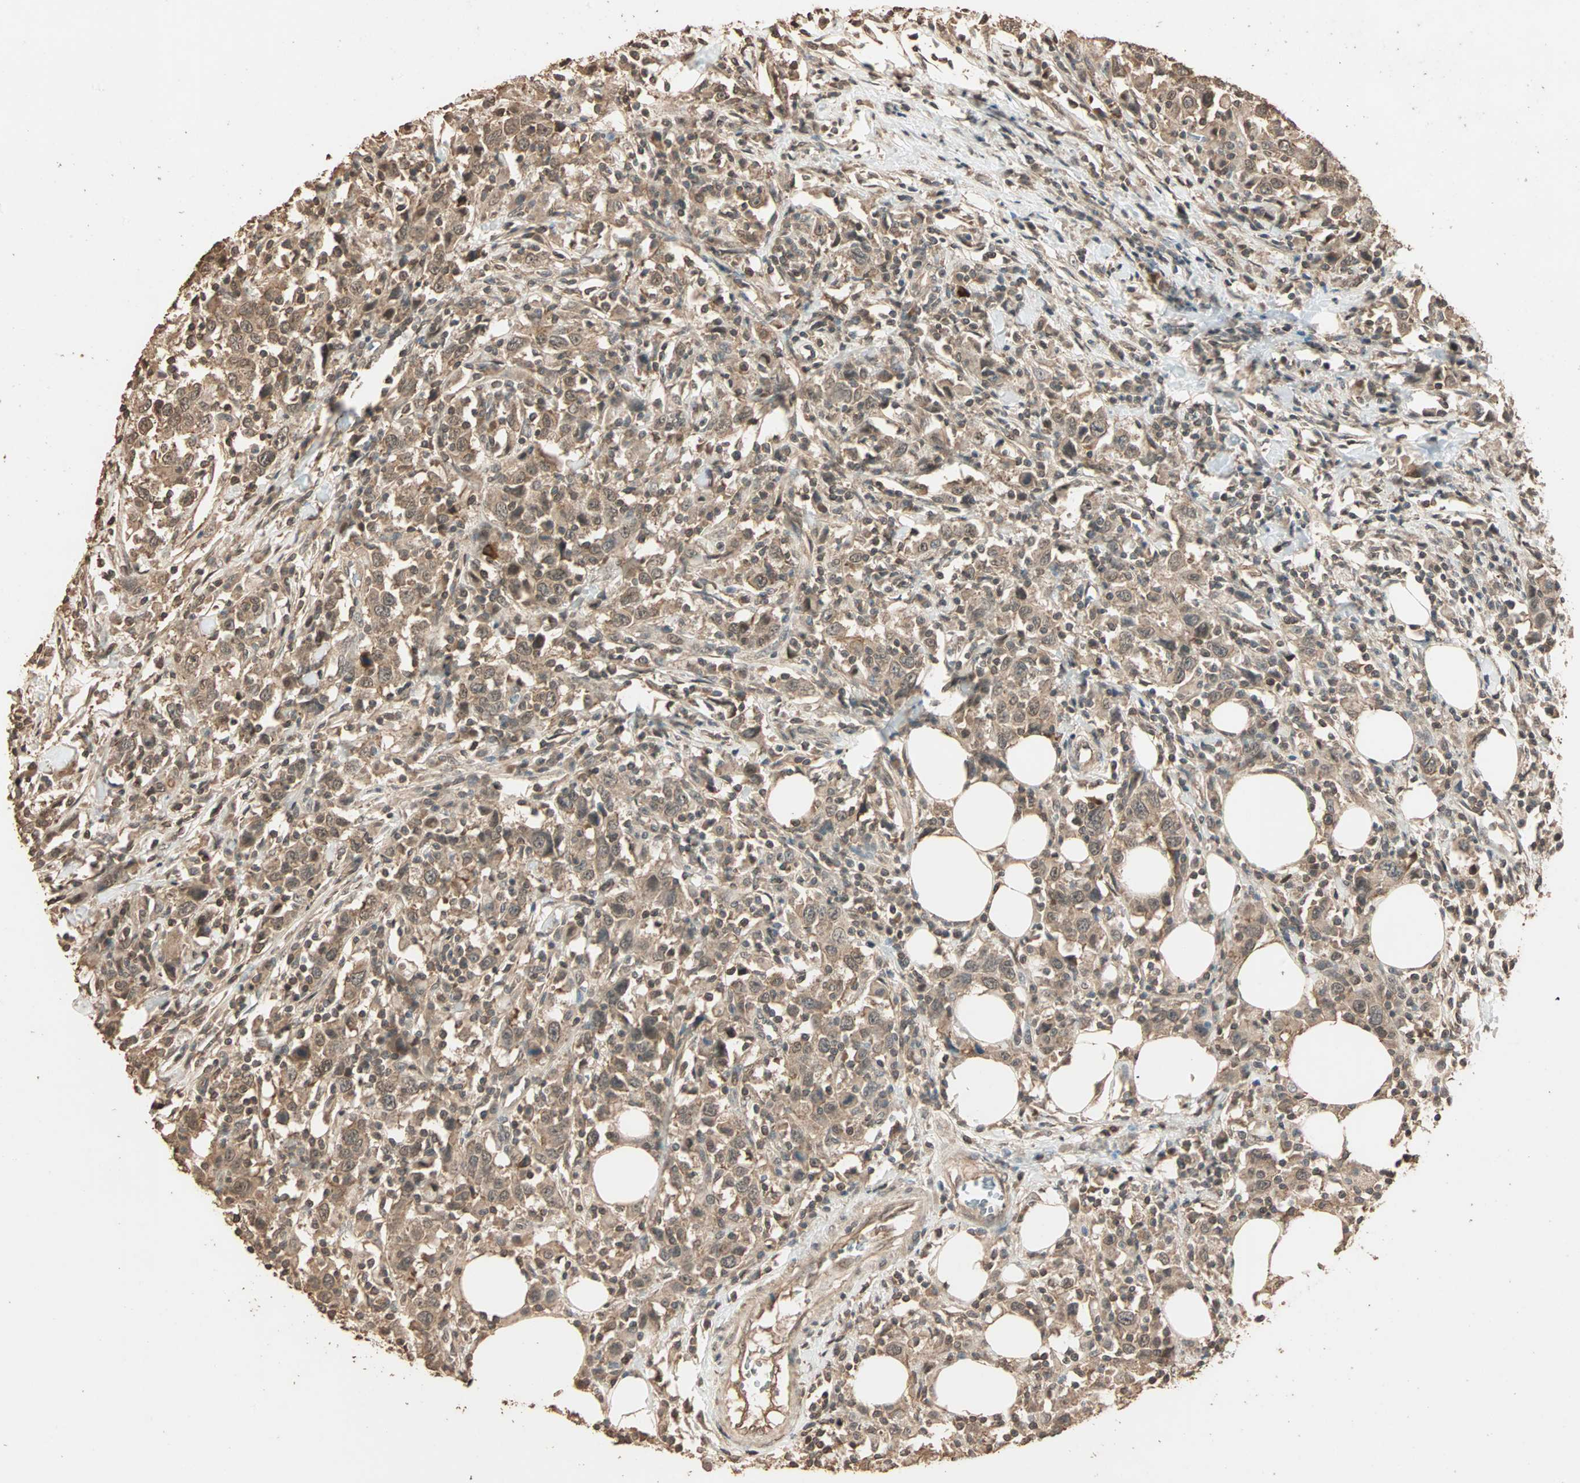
{"staining": {"intensity": "moderate", "quantity": ">75%", "location": "cytoplasmic/membranous,nuclear"}, "tissue": "urothelial cancer", "cell_type": "Tumor cells", "image_type": "cancer", "snomed": [{"axis": "morphology", "description": "Urothelial carcinoma, High grade"}, {"axis": "topography", "description": "Urinary bladder"}], "caption": "DAB (3,3'-diaminobenzidine) immunohistochemical staining of urothelial cancer displays moderate cytoplasmic/membranous and nuclear protein expression in approximately >75% of tumor cells.", "gene": "ZBTB33", "patient": {"sex": "male", "age": 61}}